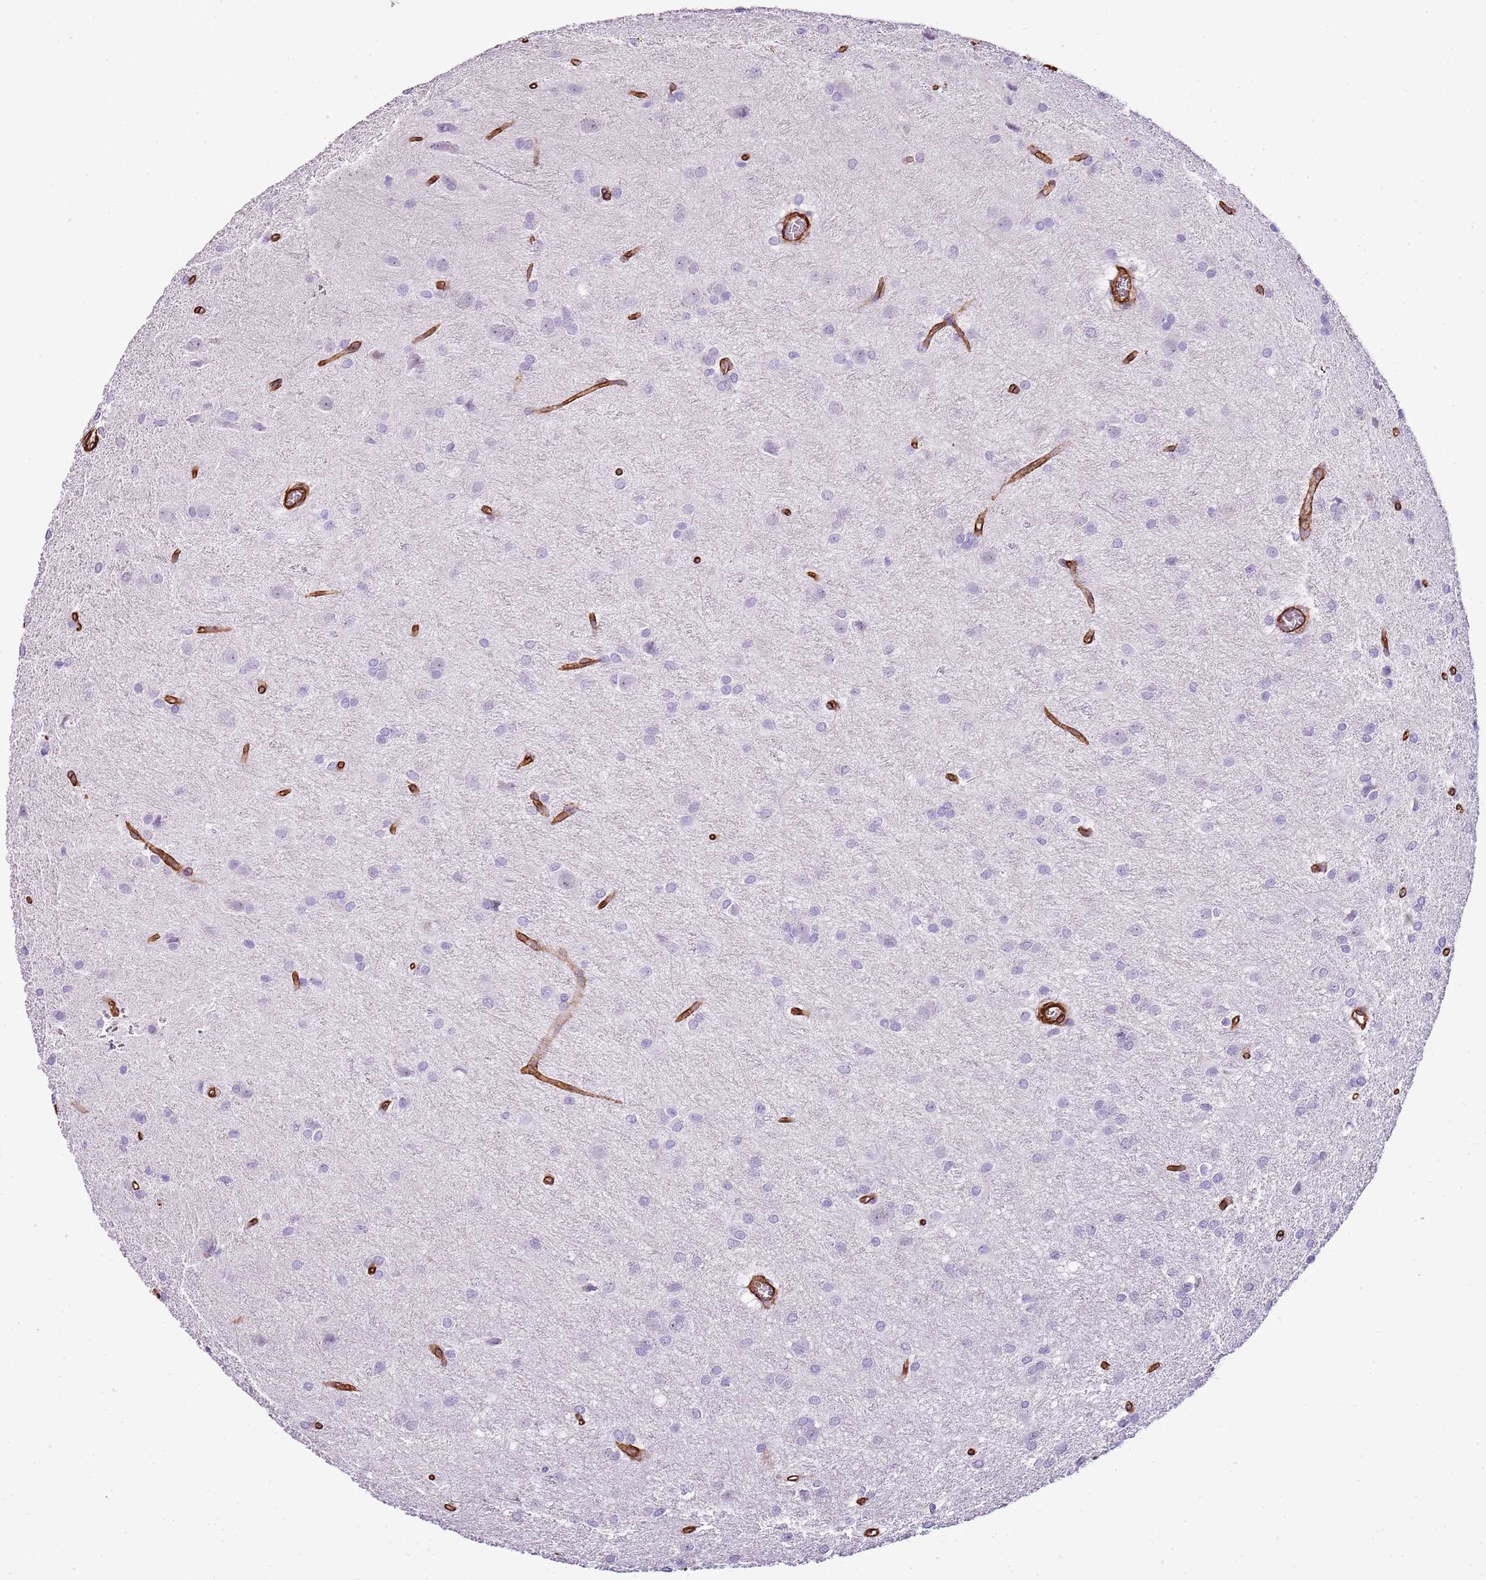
{"staining": {"intensity": "negative", "quantity": "none", "location": "none"}, "tissue": "glioma", "cell_type": "Tumor cells", "image_type": "cancer", "snomed": [{"axis": "morphology", "description": "Glioma, malignant, High grade"}, {"axis": "topography", "description": "Brain"}], "caption": "High magnification brightfield microscopy of glioma stained with DAB (brown) and counterstained with hematoxylin (blue): tumor cells show no significant staining.", "gene": "CTDSPL", "patient": {"sex": "female", "age": 50}}